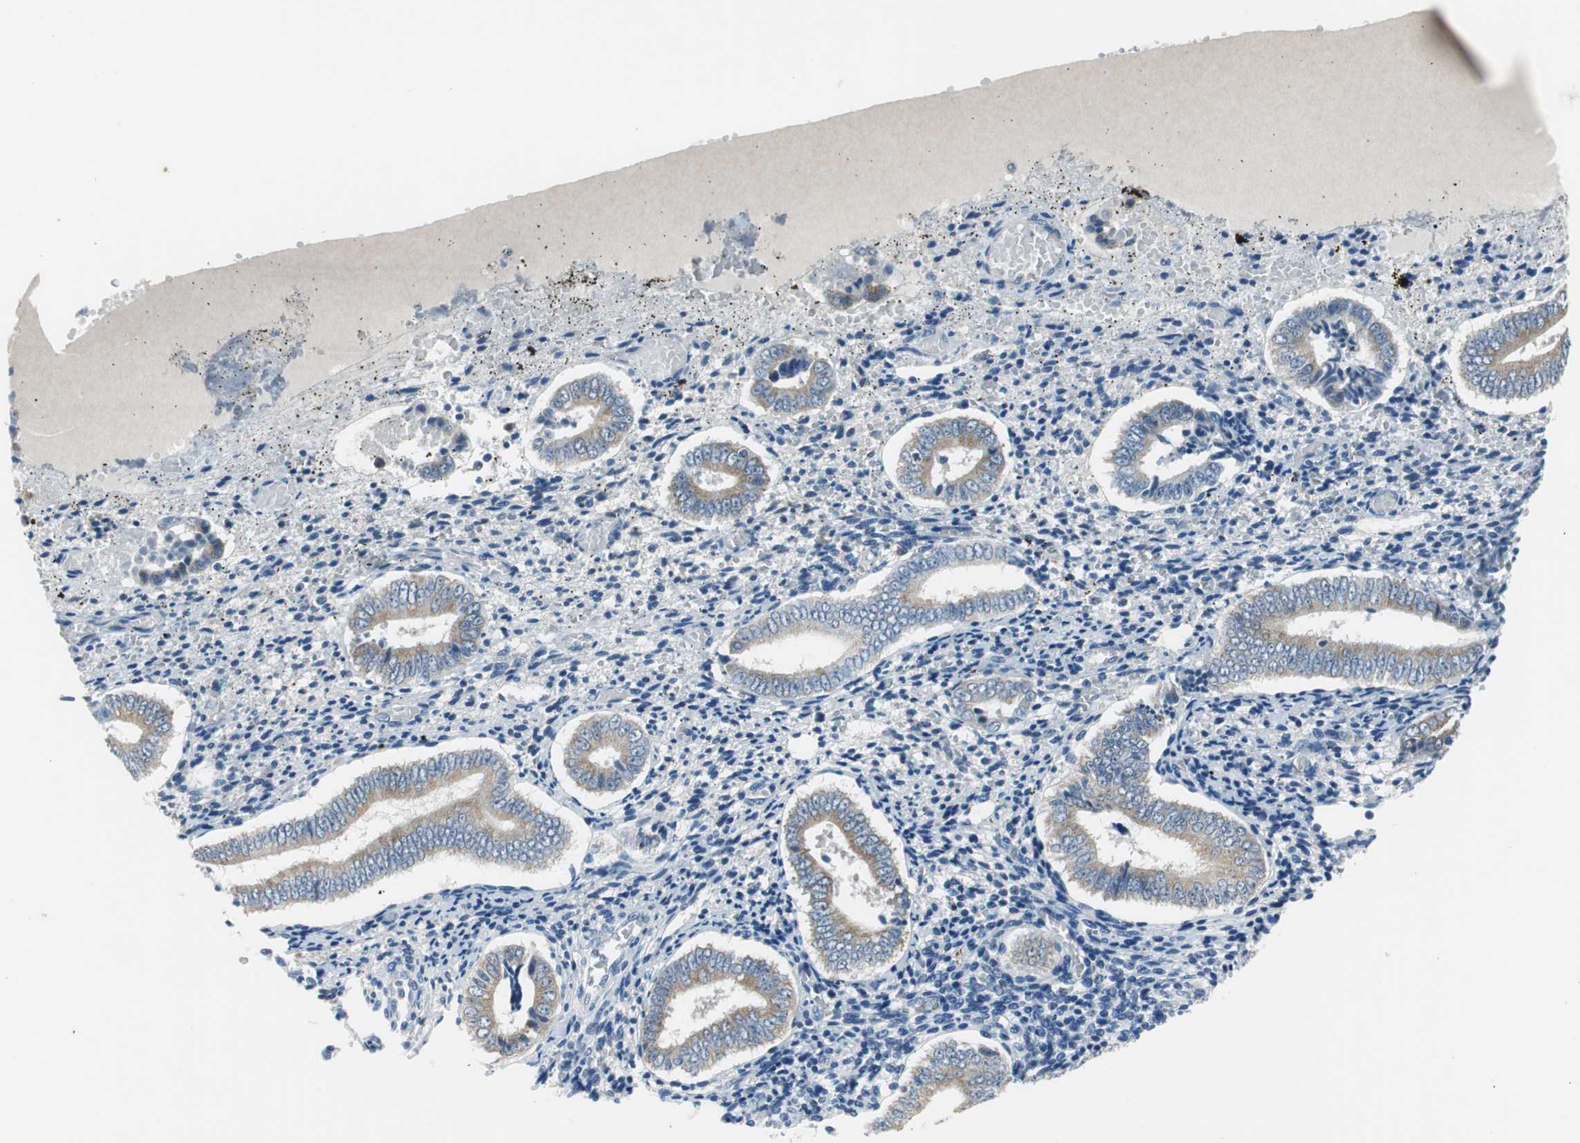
{"staining": {"intensity": "negative", "quantity": "none", "location": "none"}, "tissue": "endometrium", "cell_type": "Cells in endometrial stroma", "image_type": "normal", "snomed": [{"axis": "morphology", "description": "Normal tissue, NOS"}, {"axis": "topography", "description": "Endometrium"}], "caption": "An immunohistochemistry image of normal endometrium is shown. There is no staining in cells in endometrial stroma of endometrium. Brightfield microscopy of immunohistochemistry stained with DAB (brown) and hematoxylin (blue), captured at high magnification.", "gene": "PLAA", "patient": {"sex": "female", "age": 42}}